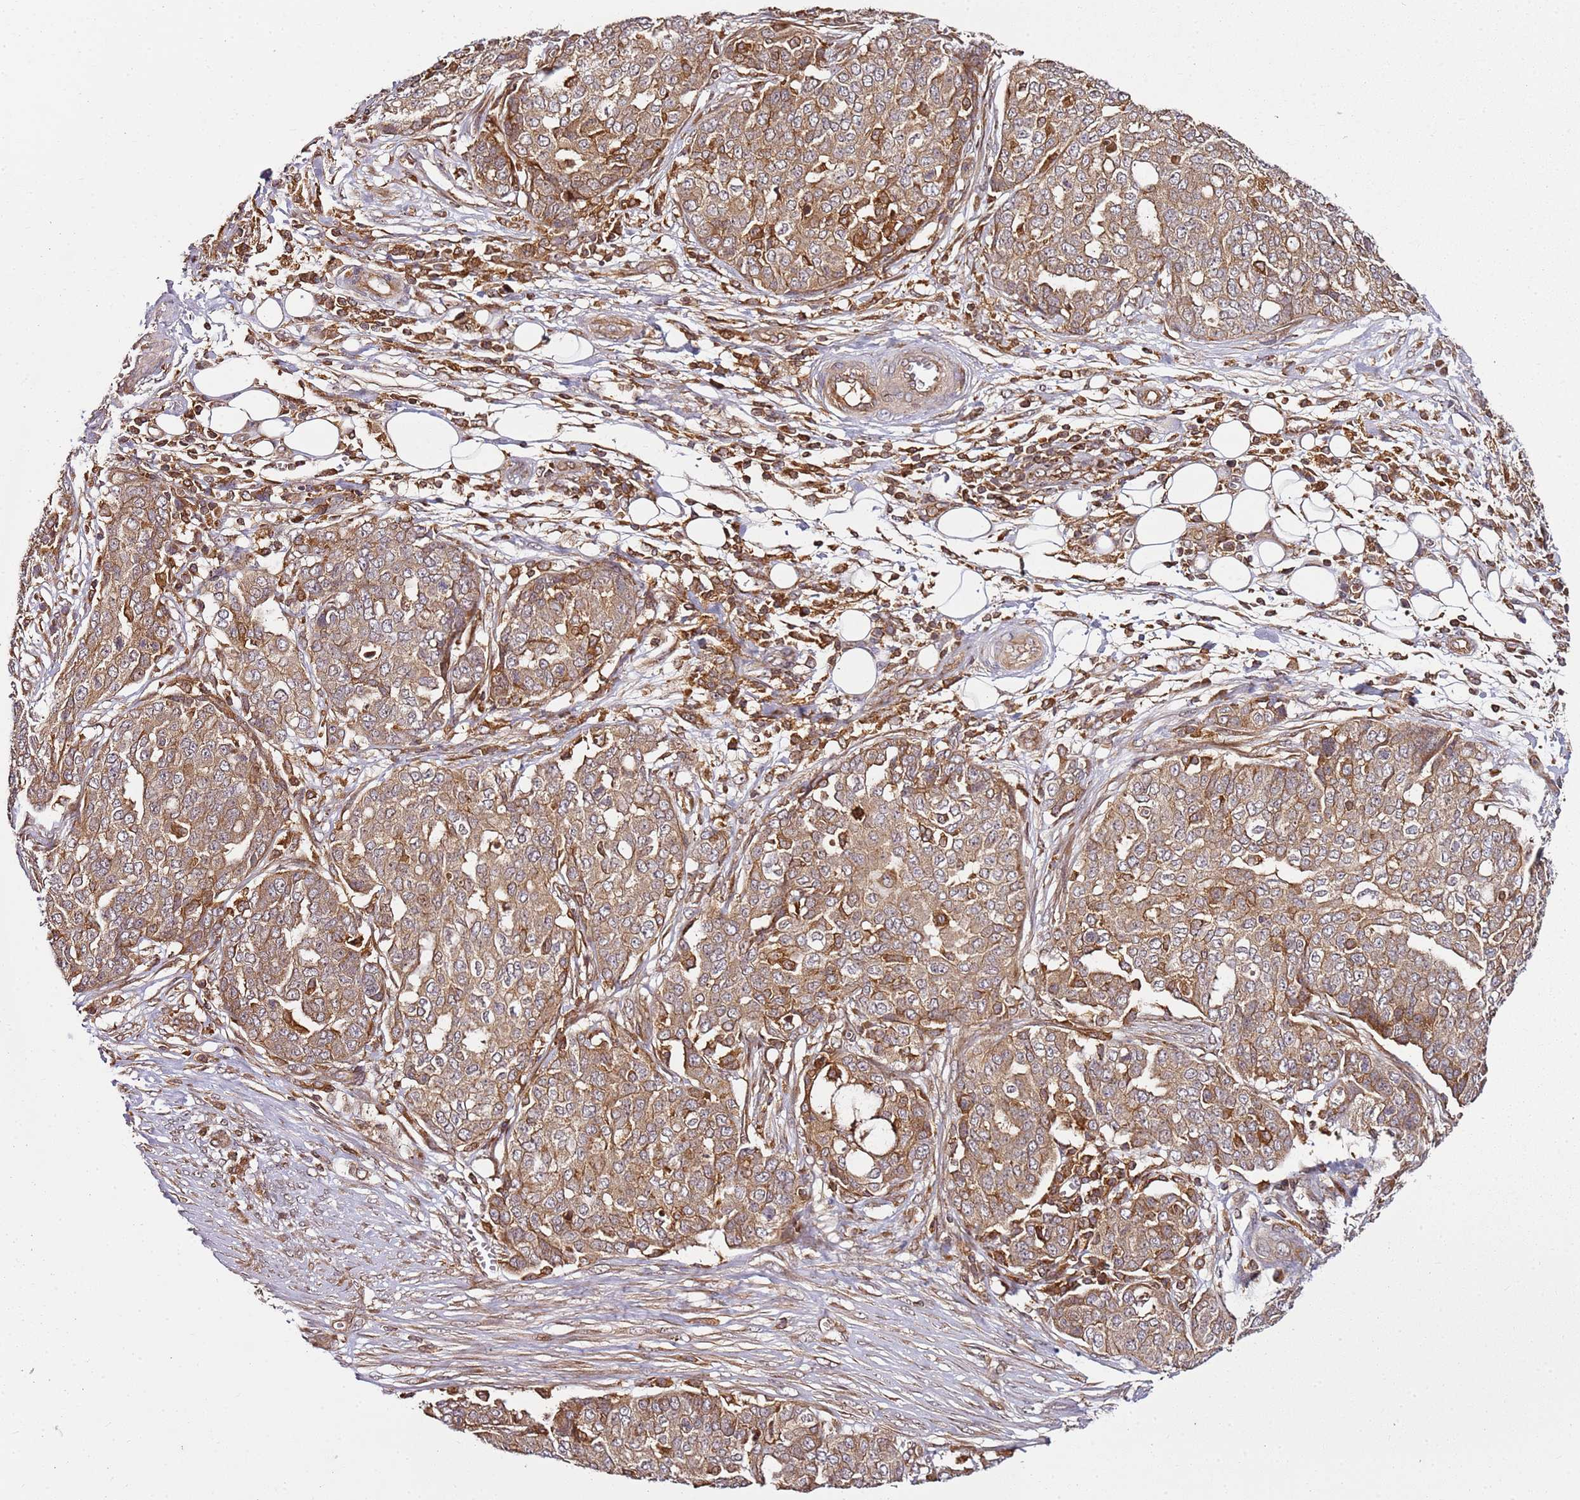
{"staining": {"intensity": "moderate", "quantity": ">75%", "location": "cytoplasmic/membranous"}, "tissue": "ovarian cancer", "cell_type": "Tumor cells", "image_type": "cancer", "snomed": [{"axis": "morphology", "description": "Cystadenocarcinoma, serous, NOS"}, {"axis": "topography", "description": "Soft tissue"}, {"axis": "topography", "description": "Ovary"}], "caption": "Ovarian serous cystadenocarcinoma was stained to show a protein in brown. There is medium levels of moderate cytoplasmic/membranous expression in approximately >75% of tumor cells. (DAB IHC, brown staining for protein, blue staining for nuclei).", "gene": "PRMT7", "patient": {"sex": "female", "age": 57}}